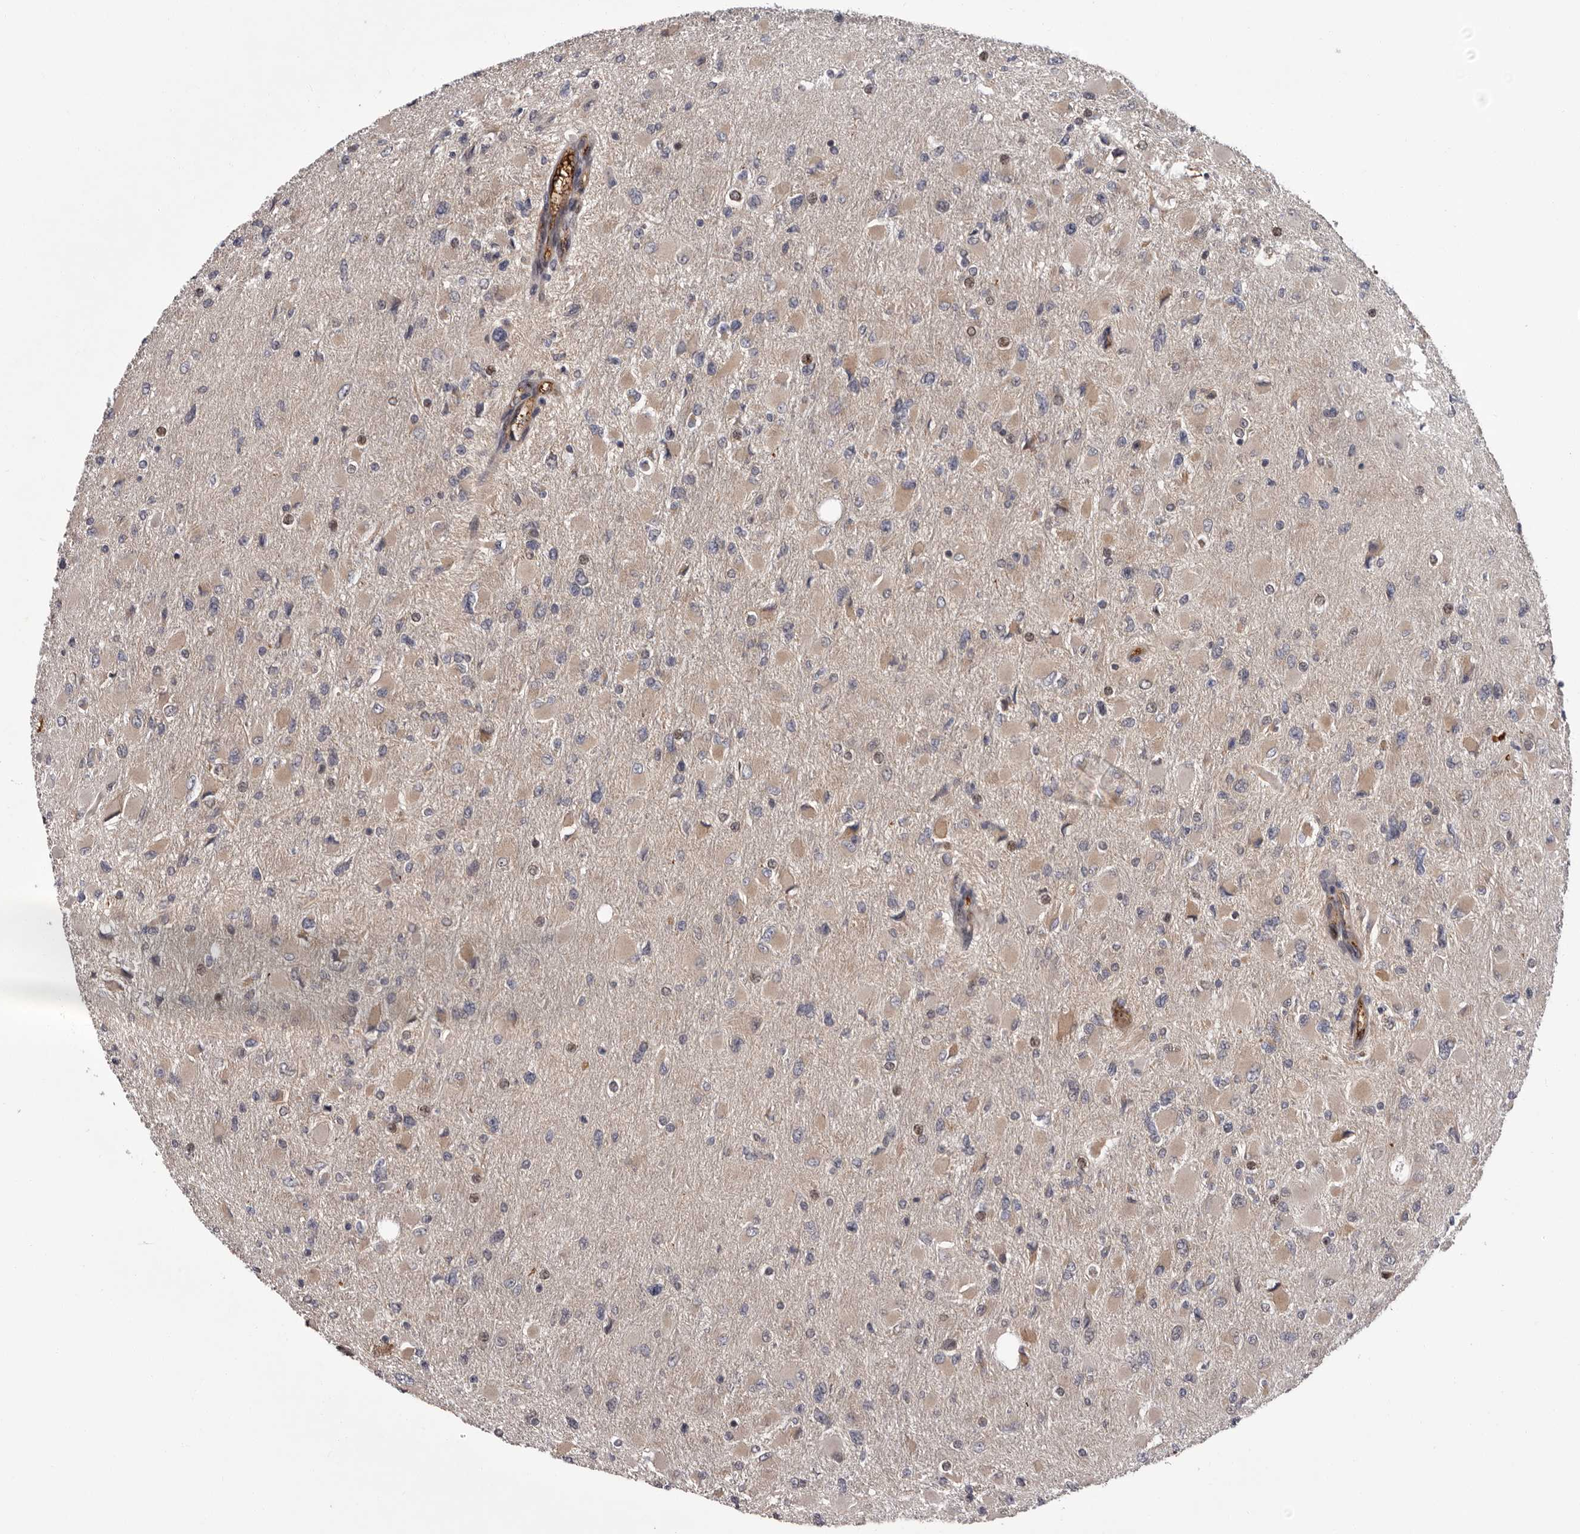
{"staining": {"intensity": "weak", "quantity": "<25%", "location": "cytoplasmic/membranous,nuclear"}, "tissue": "glioma", "cell_type": "Tumor cells", "image_type": "cancer", "snomed": [{"axis": "morphology", "description": "Glioma, malignant, High grade"}, {"axis": "topography", "description": "Cerebral cortex"}], "caption": "A photomicrograph of high-grade glioma (malignant) stained for a protein demonstrates no brown staining in tumor cells.", "gene": "MED8", "patient": {"sex": "female", "age": 36}}